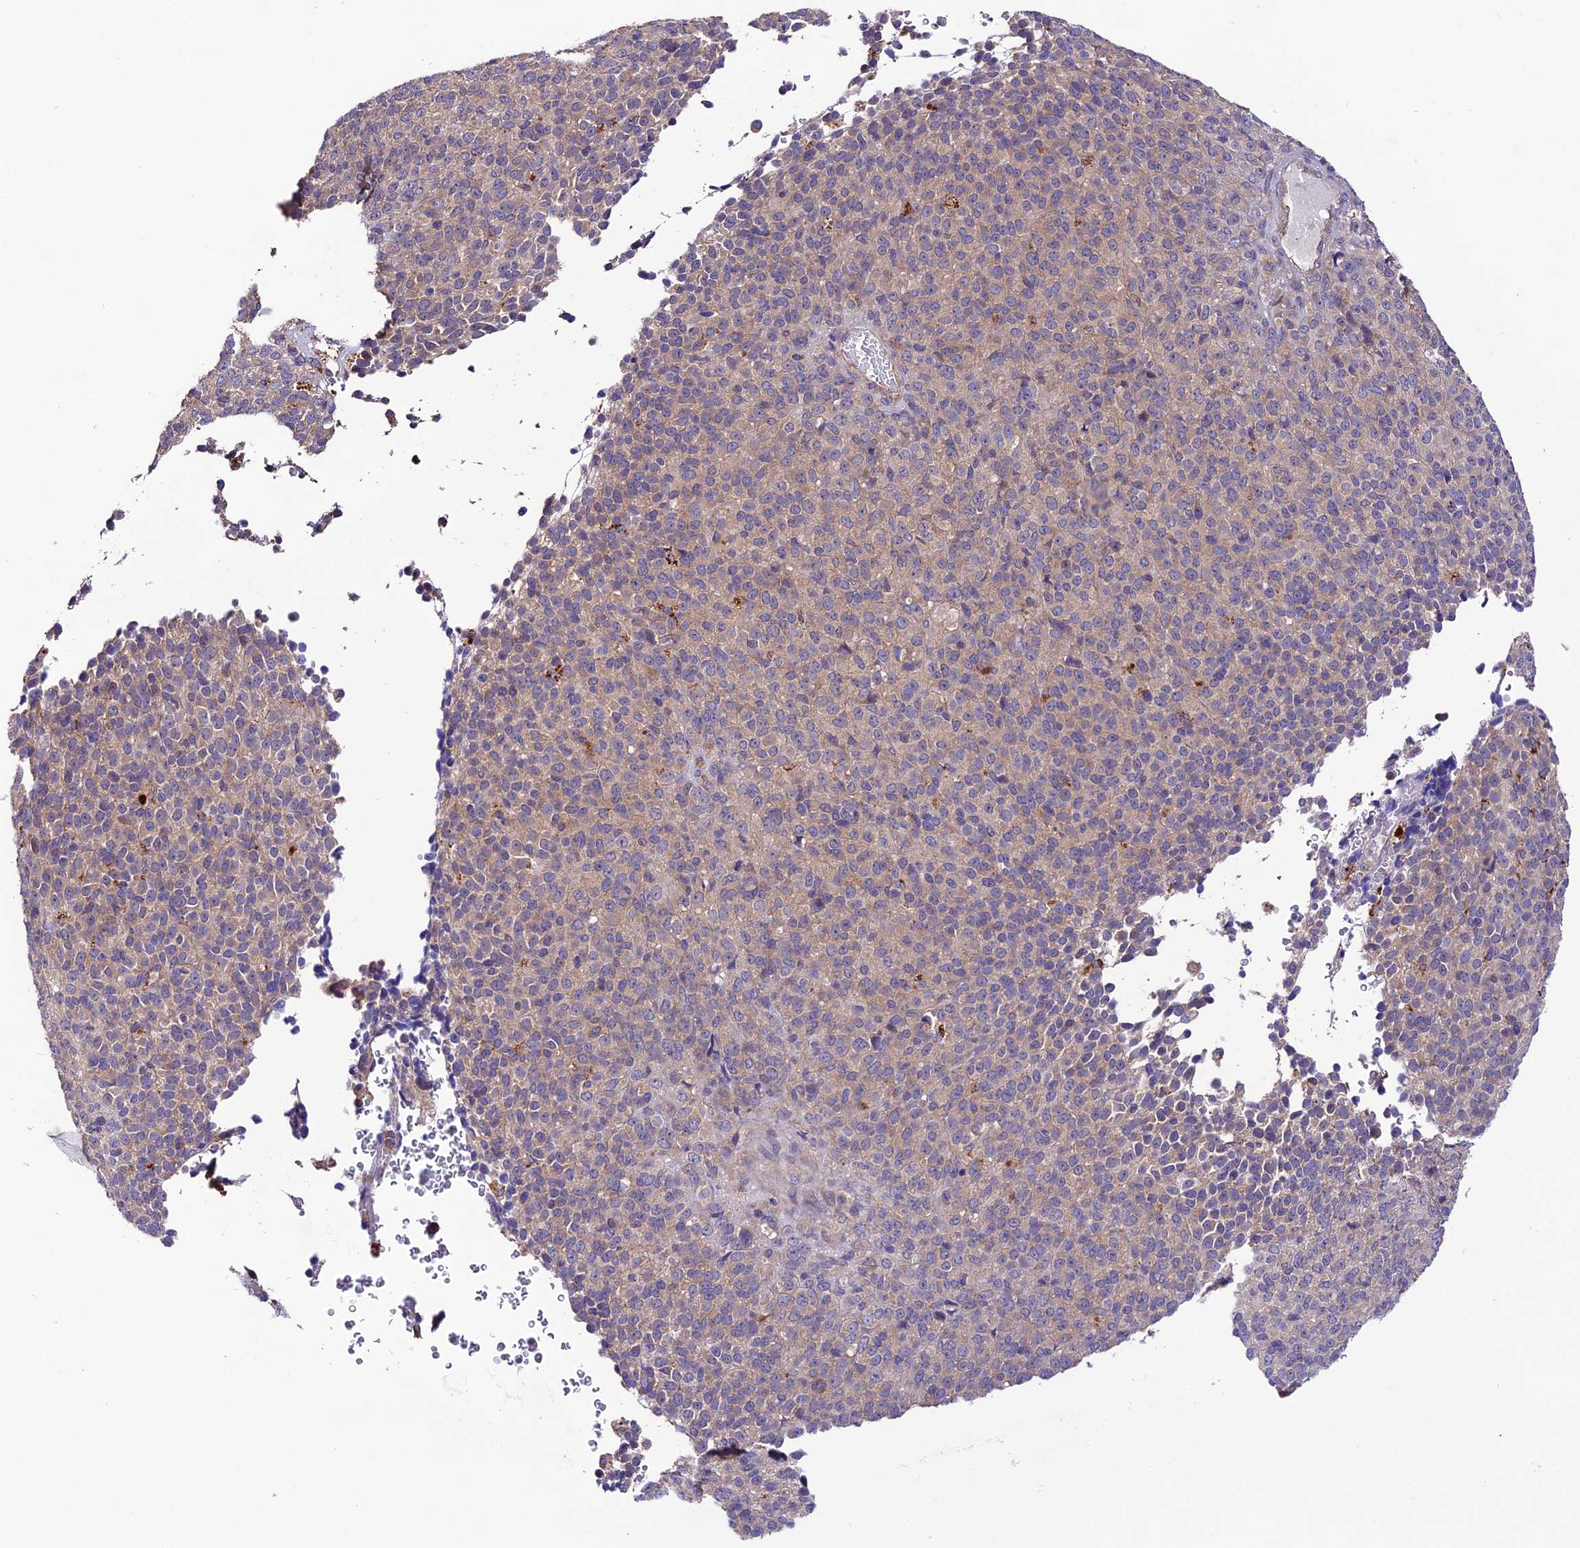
{"staining": {"intensity": "negative", "quantity": "none", "location": "none"}, "tissue": "melanoma", "cell_type": "Tumor cells", "image_type": "cancer", "snomed": [{"axis": "morphology", "description": "Malignant melanoma, Metastatic site"}, {"axis": "topography", "description": "Brain"}], "caption": "Melanoma was stained to show a protein in brown. There is no significant staining in tumor cells. (DAB (3,3'-diaminobenzidine) immunohistochemistry (IHC), high magnification).", "gene": "PPIL3", "patient": {"sex": "female", "age": 56}}